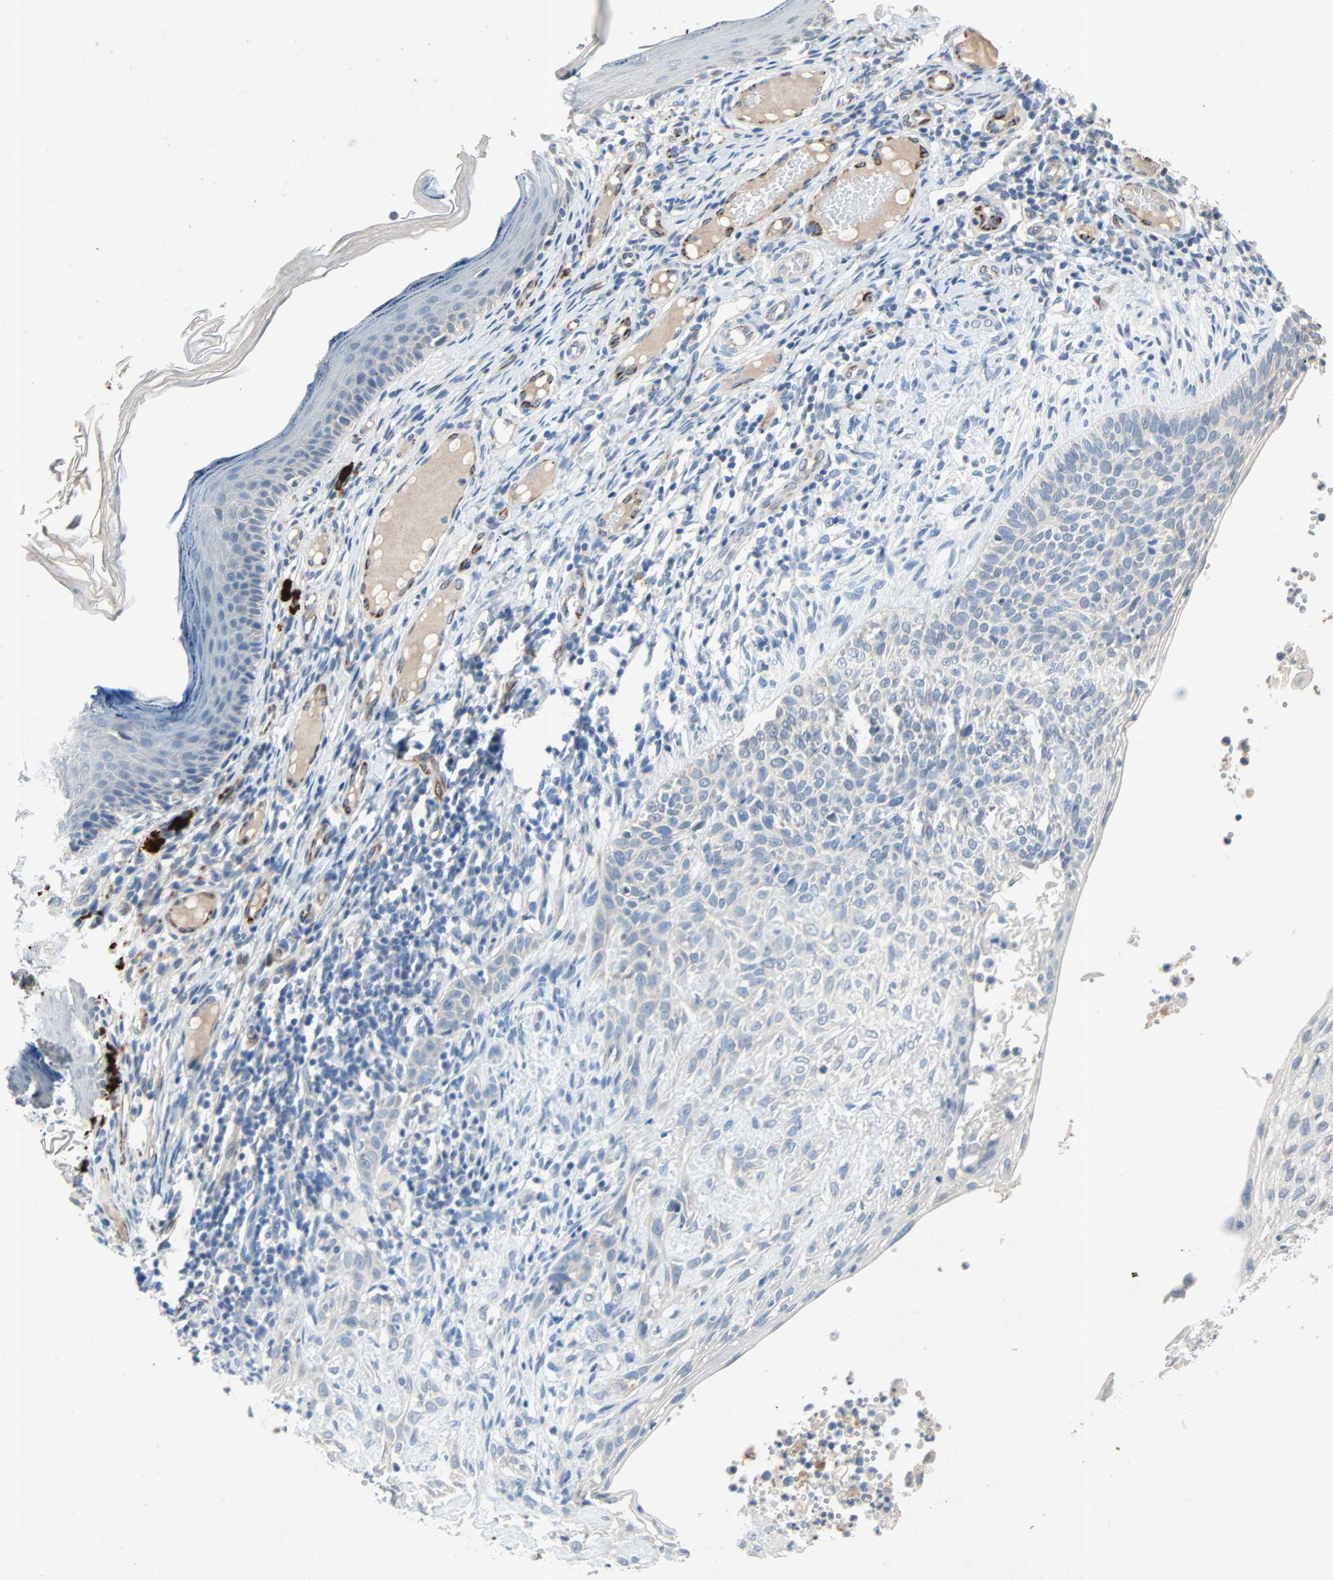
{"staining": {"intensity": "negative", "quantity": "none", "location": "none"}, "tissue": "skin cancer", "cell_type": "Tumor cells", "image_type": "cancer", "snomed": [{"axis": "morphology", "description": "Normal tissue, NOS"}, {"axis": "morphology", "description": "Basal cell carcinoma"}, {"axis": "topography", "description": "Skin"}], "caption": "IHC photomicrograph of neoplastic tissue: human skin cancer (basal cell carcinoma) stained with DAB exhibits no significant protein expression in tumor cells.", "gene": "PCDHB2", "patient": {"sex": "male", "age": 87}}